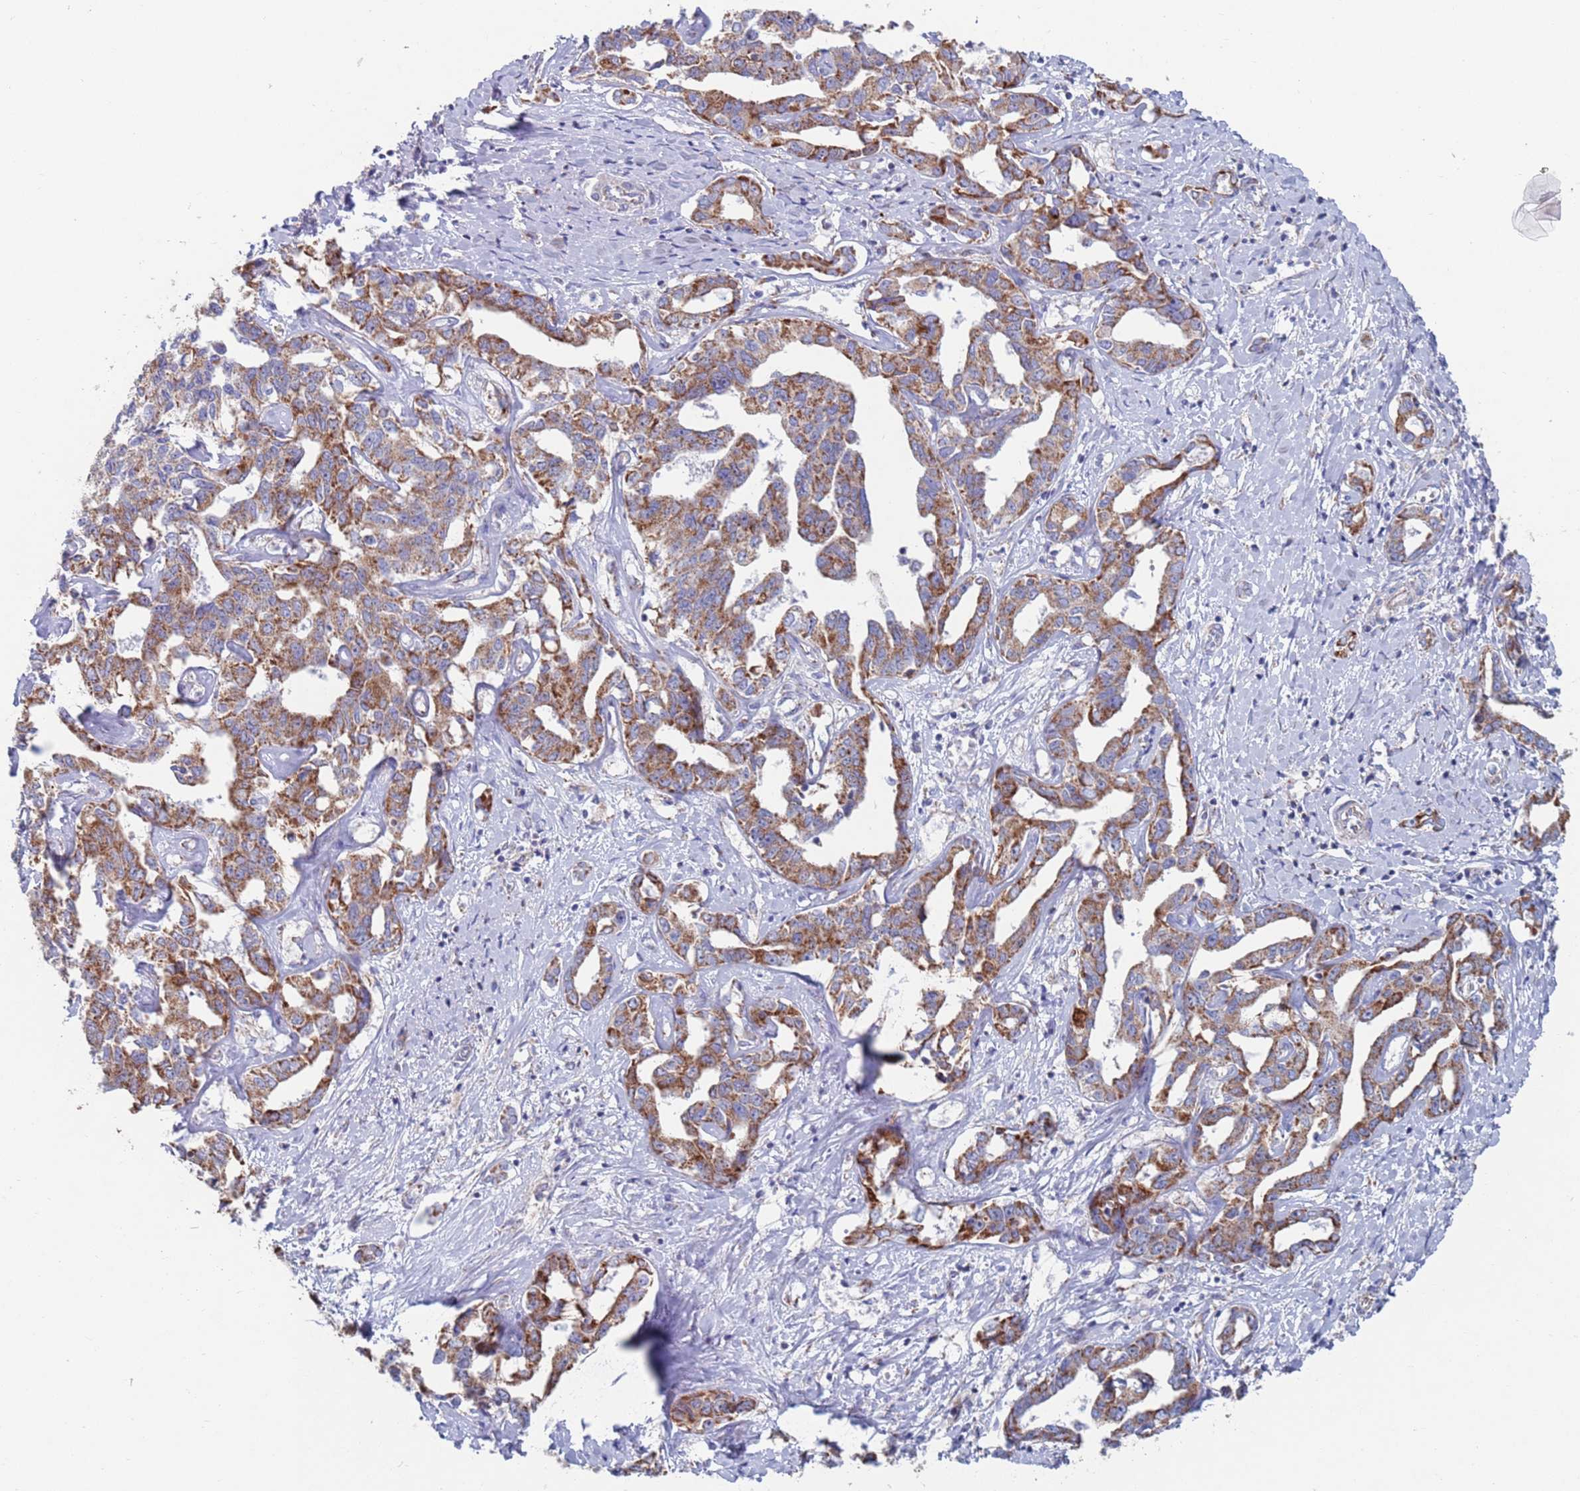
{"staining": {"intensity": "moderate", "quantity": ">75%", "location": "cytoplasmic/membranous"}, "tissue": "liver cancer", "cell_type": "Tumor cells", "image_type": "cancer", "snomed": [{"axis": "morphology", "description": "Cholangiocarcinoma"}, {"axis": "topography", "description": "Liver"}], "caption": "Cholangiocarcinoma (liver) stained with a protein marker demonstrates moderate staining in tumor cells.", "gene": "MRPL22", "patient": {"sex": "male", "age": 59}}